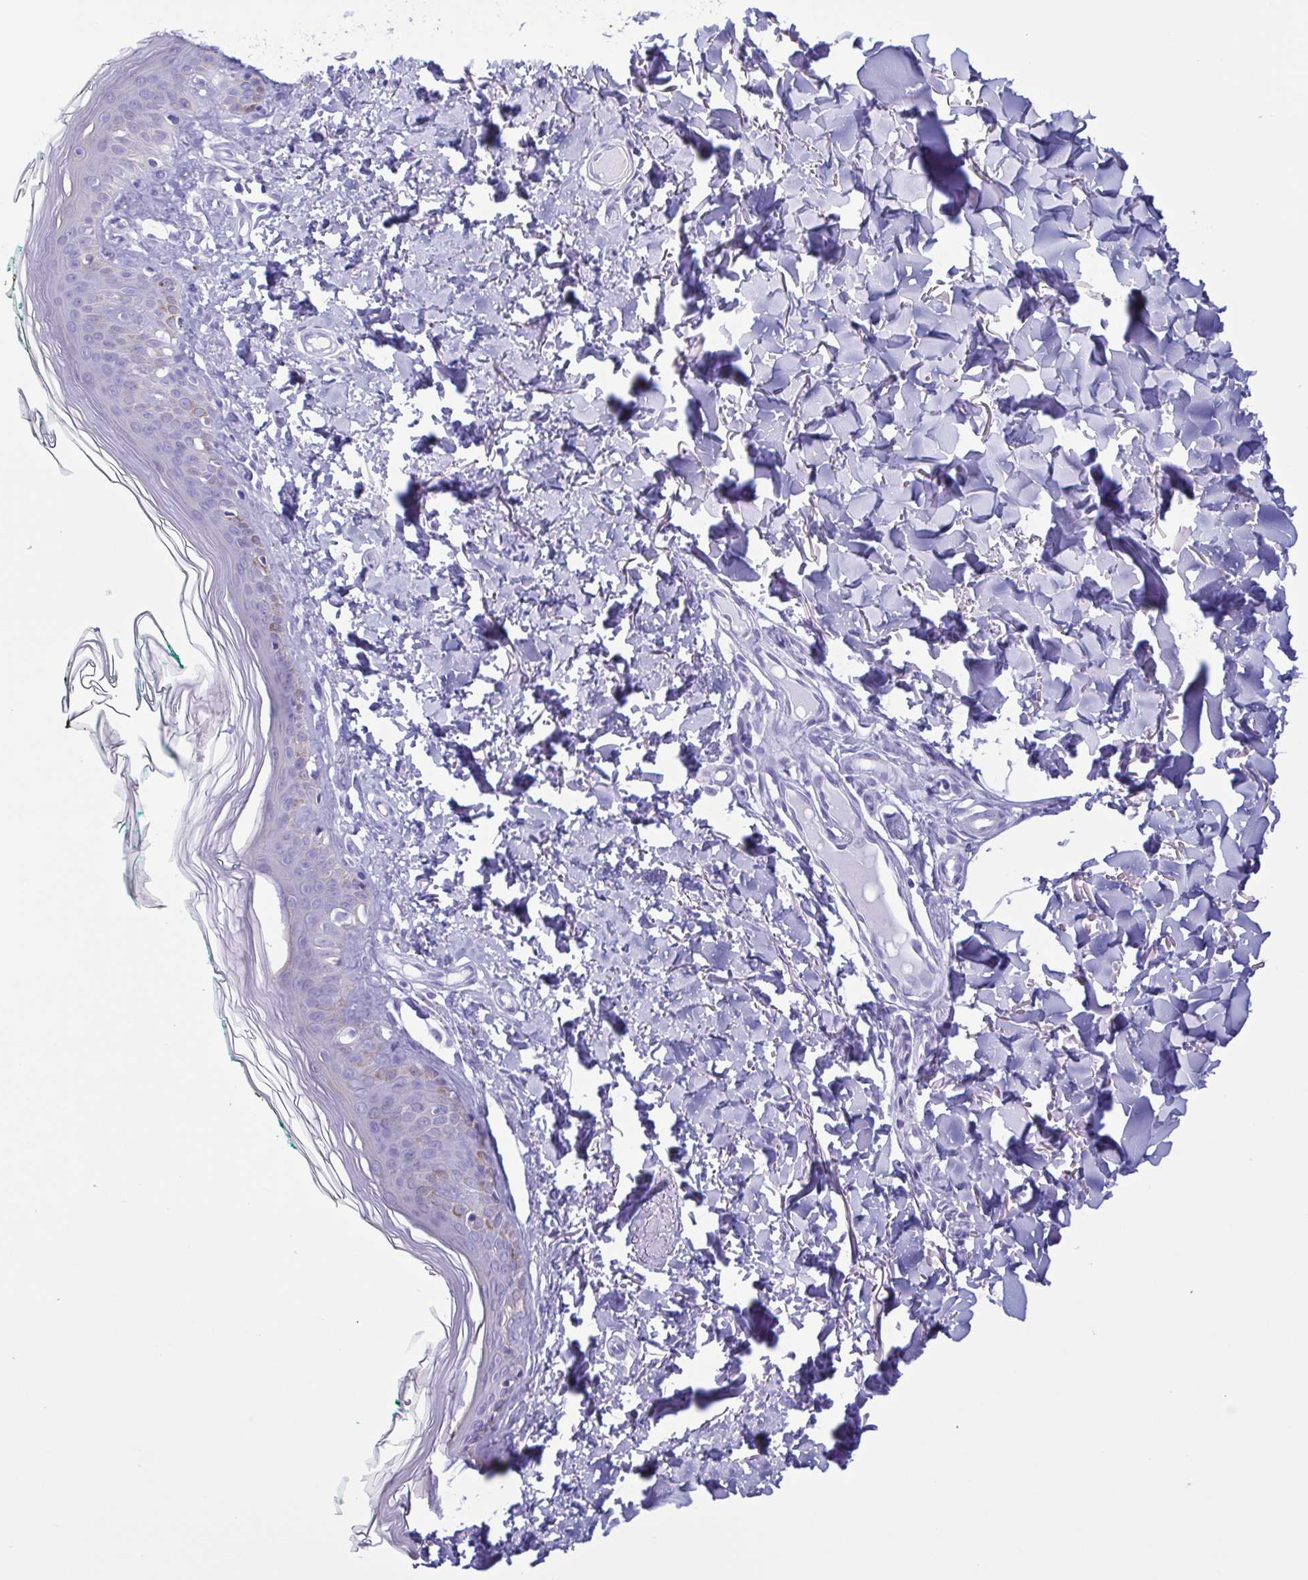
{"staining": {"intensity": "negative", "quantity": "none", "location": "none"}, "tissue": "skin", "cell_type": "Fibroblasts", "image_type": "normal", "snomed": [{"axis": "morphology", "description": "Normal tissue, NOS"}, {"axis": "topography", "description": "Skin"}, {"axis": "topography", "description": "Peripheral nerve tissue"}], "caption": "Fibroblasts are negative for protein expression in unremarkable human skin.", "gene": "LTF", "patient": {"sex": "female", "age": 45}}